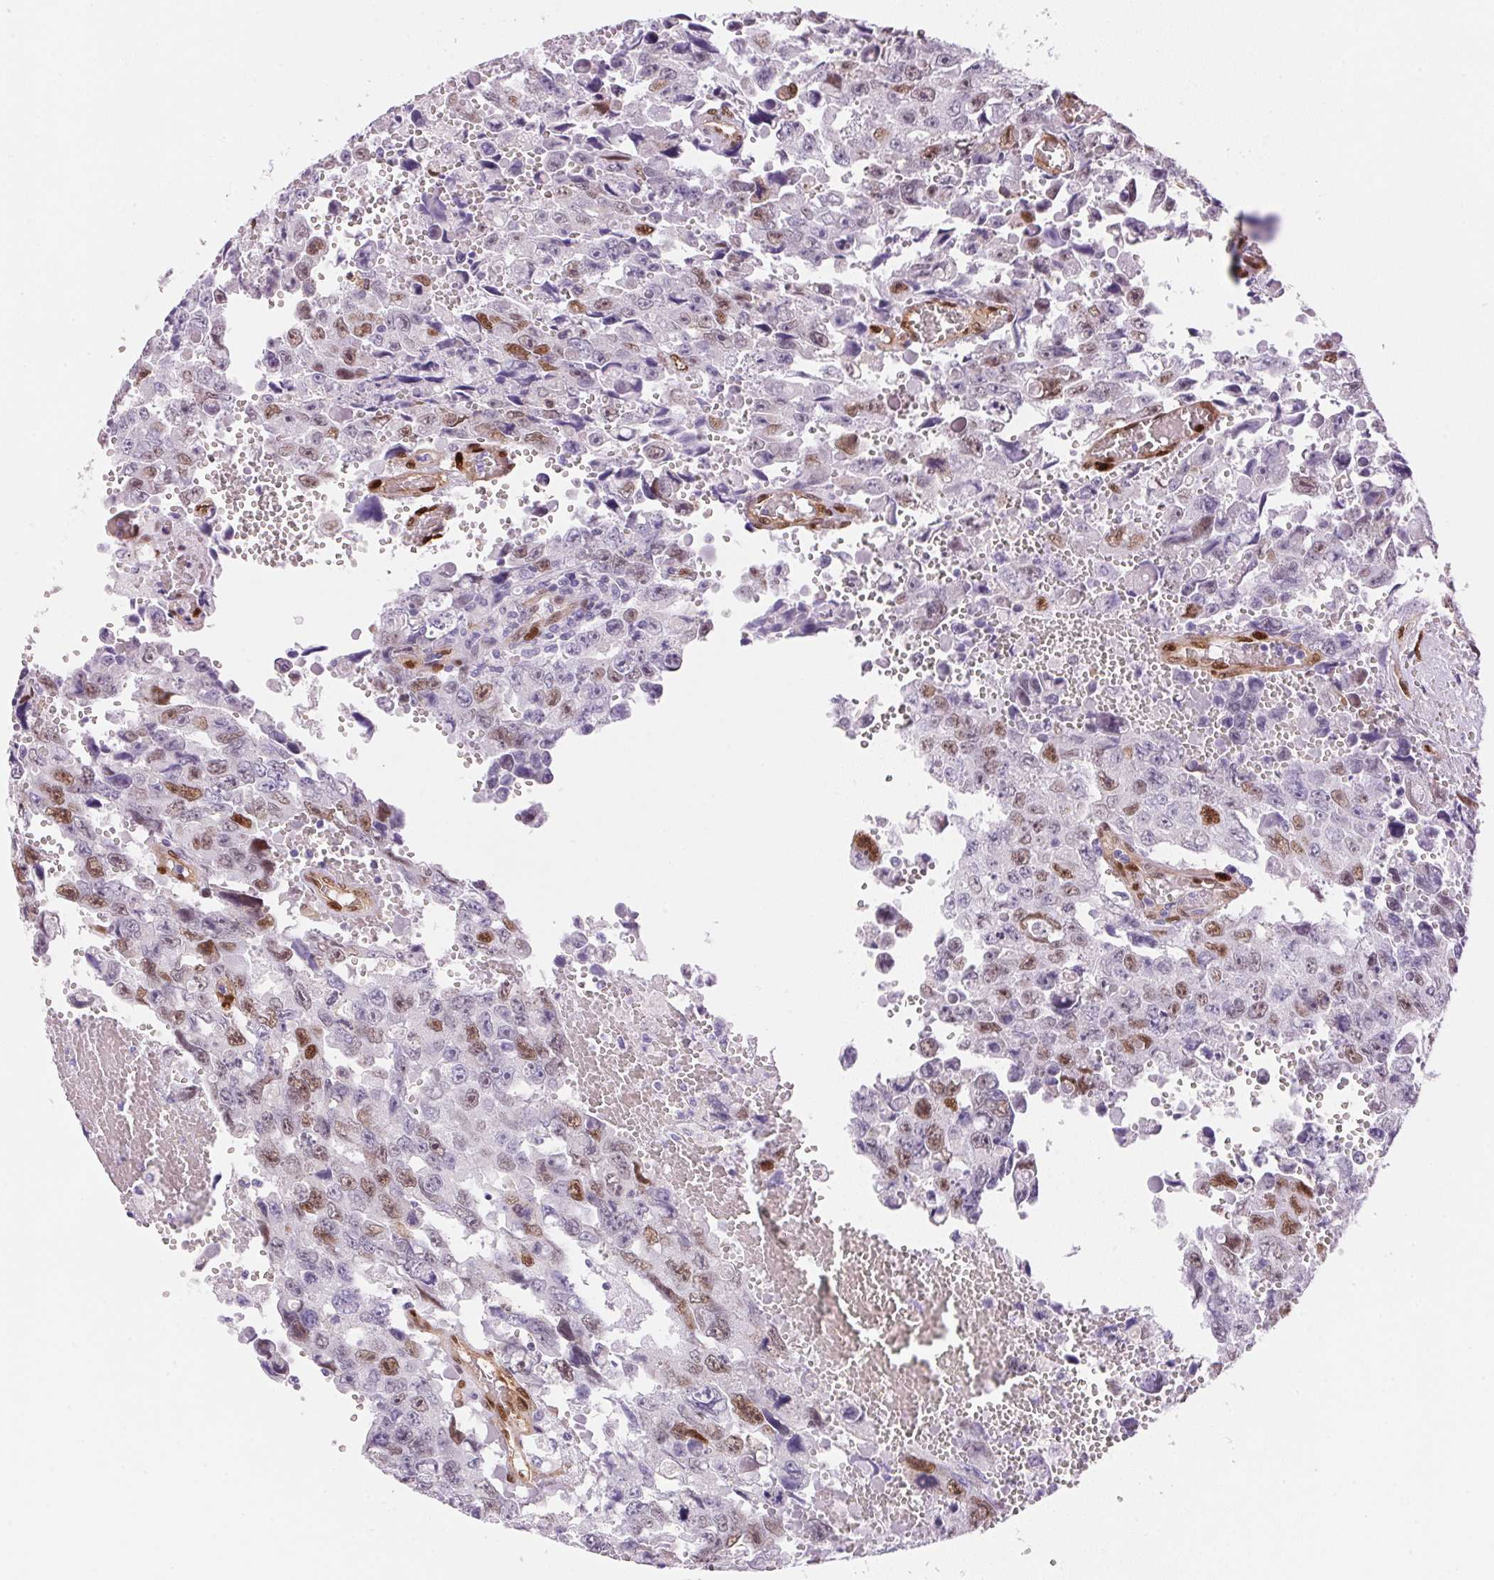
{"staining": {"intensity": "moderate", "quantity": "<25%", "location": "nuclear"}, "tissue": "testis cancer", "cell_type": "Tumor cells", "image_type": "cancer", "snomed": [{"axis": "morphology", "description": "Seminoma, NOS"}, {"axis": "topography", "description": "Testis"}], "caption": "Human testis cancer stained with a protein marker reveals moderate staining in tumor cells.", "gene": "SMTN", "patient": {"sex": "male", "age": 26}}